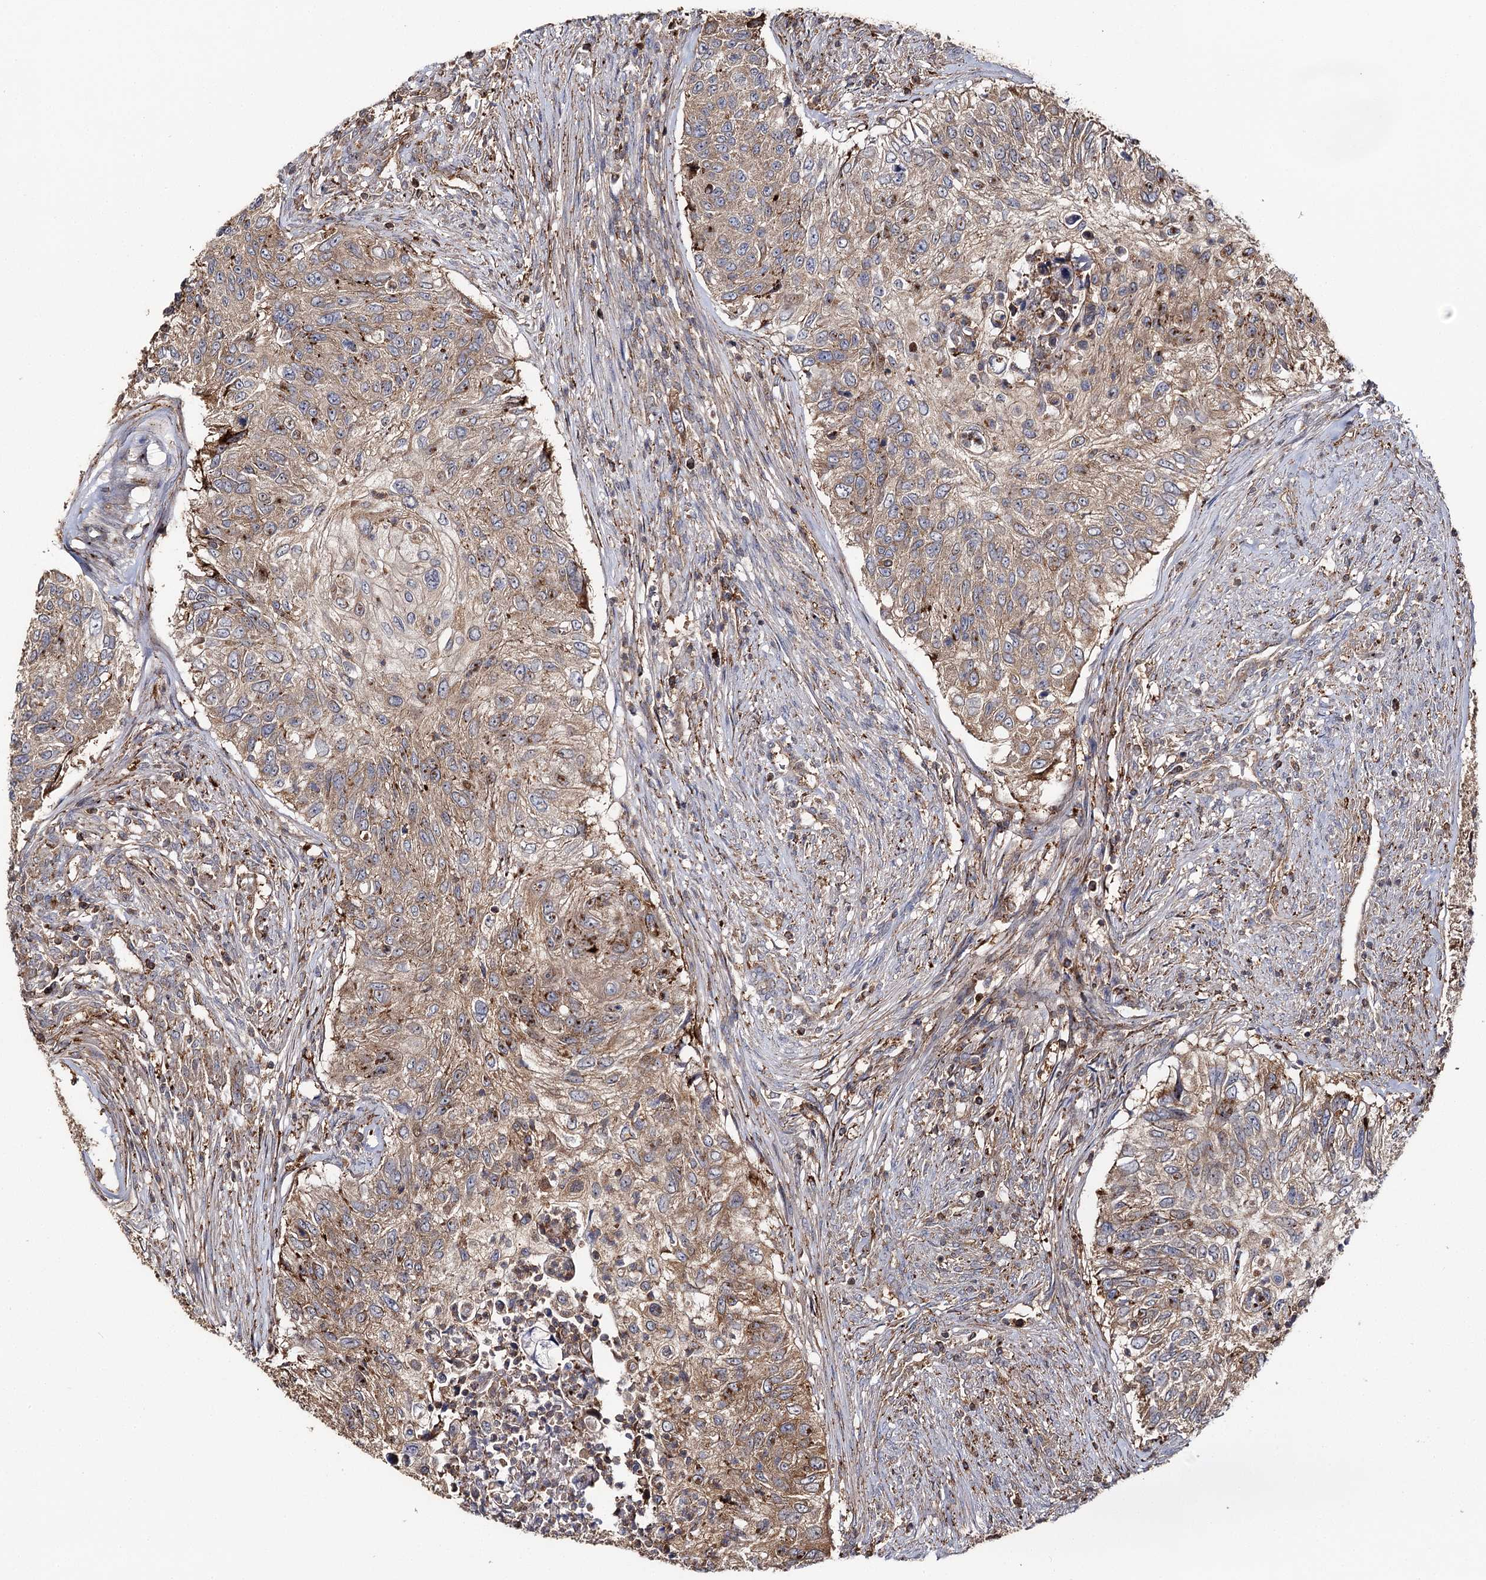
{"staining": {"intensity": "moderate", "quantity": "25%-75%", "location": "cytoplasmic/membranous"}, "tissue": "urothelial cancer", "cell_type": "Tumor cells", "image_type": "cancer", "snomed": [{"axis": "morphology", "description": "Urothelial carcinoma, High grade"}, {"axis": "topography", "description": "Urinary bladder"}], "caption": "A micrograph of high-grade urothelial carcinoma stained for a protein exhibits moderate cytoplasmic/membranous brown staining in tumor cells. (DAB = brown stain, brightfield microscopy at high magnification).", "gene": "SEC24B", "patient": {"sex": "female", "age": 60}}